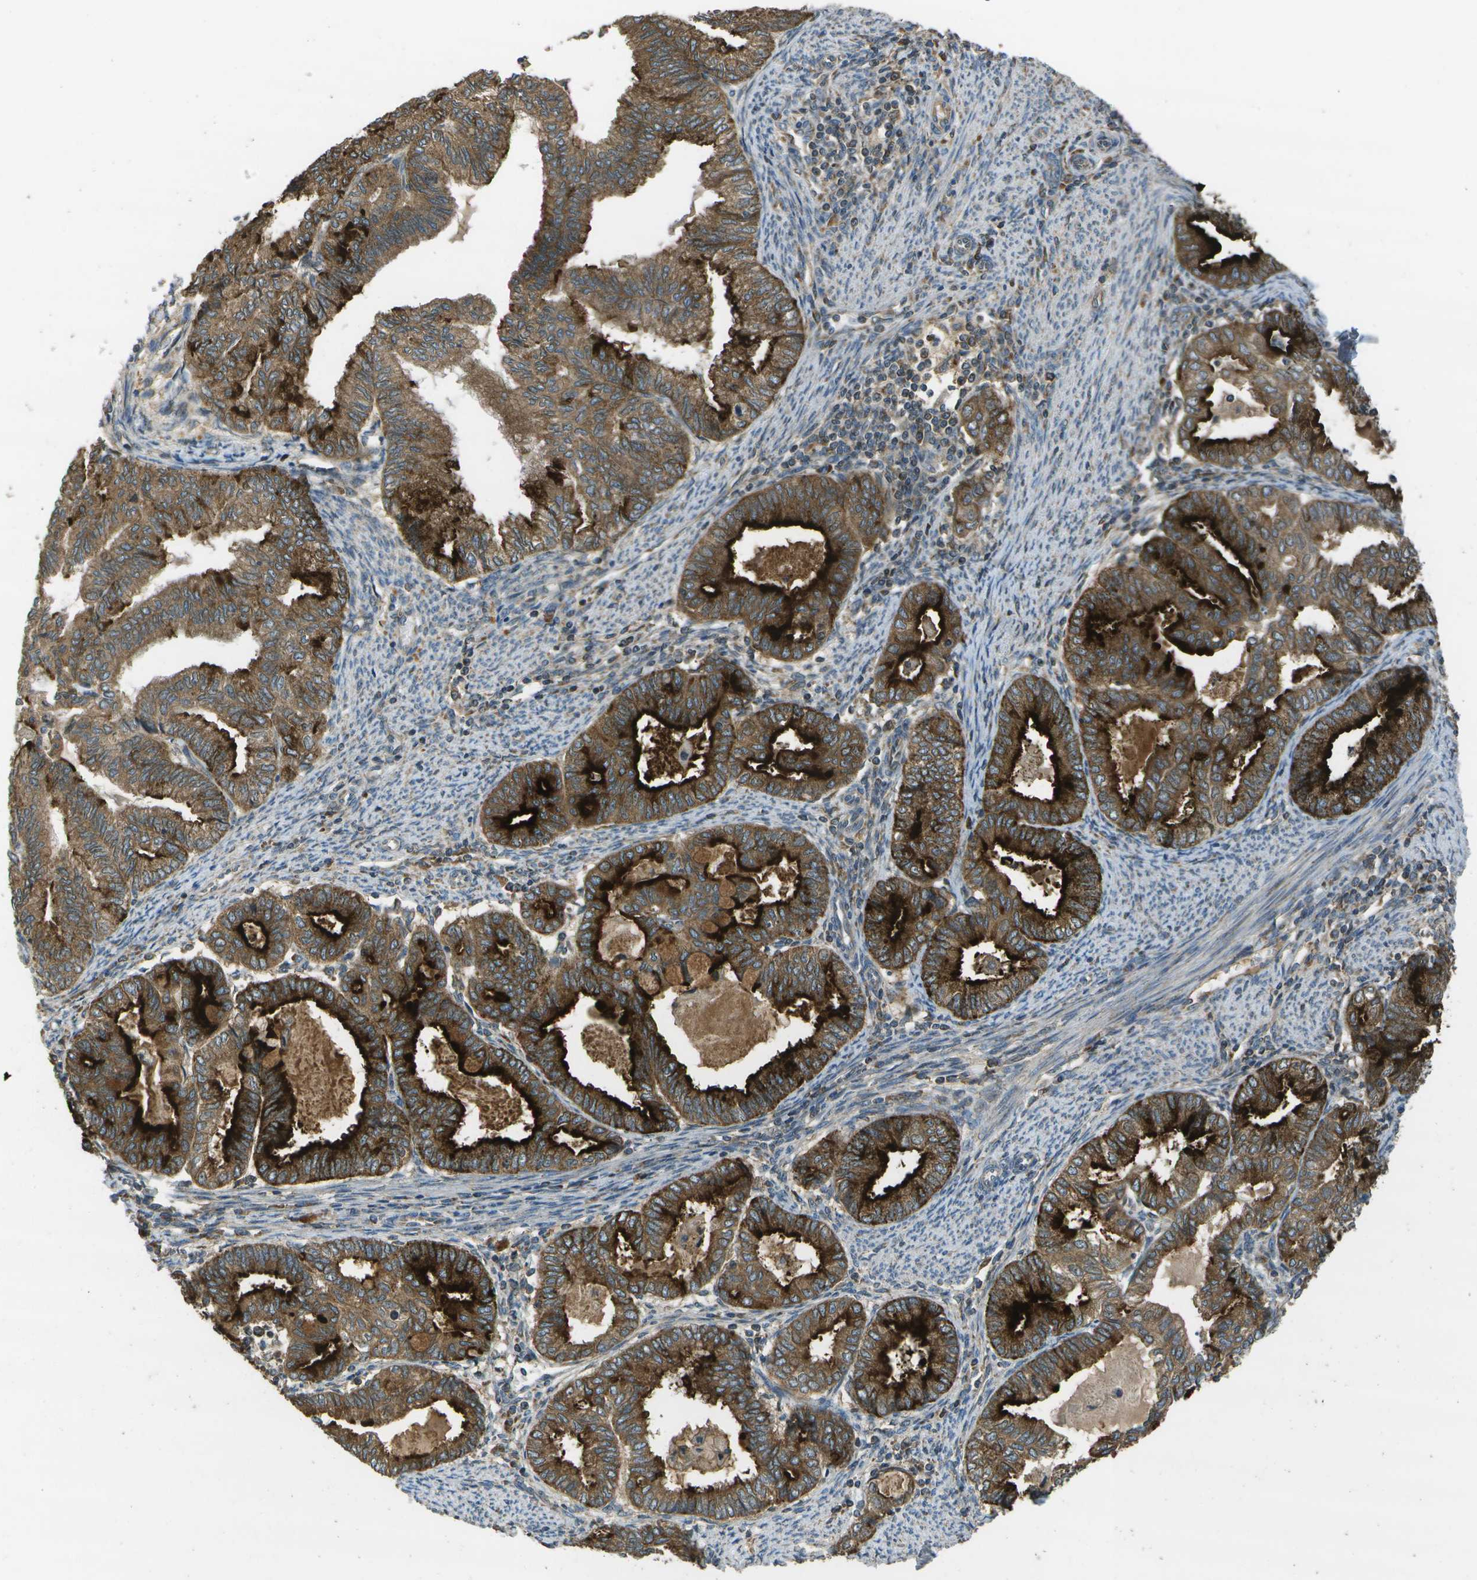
{"staining": {"intensity": "strong", "quantity": ">75%", "location": "cytoplasmic/membranous"}, "tissue": "endometrial cancer", "cell_type": "Tumor cells", "image_type": "cancer", "snomed": [{"axis": "morphology", "description": "Adenocarcinoma, NOS"}, {"axis": "topography", "description": "Endometrium"}], "caption": "A photomicrograph showing strong cytoplasmic/membranous expression in approximately >75% of tumor cells in endometrial cancer (adenocarcinoma), as visualized by brown immunohistochemical staining.", "gene": "HFE", "patient": {"sex": "female", "age": 79}}